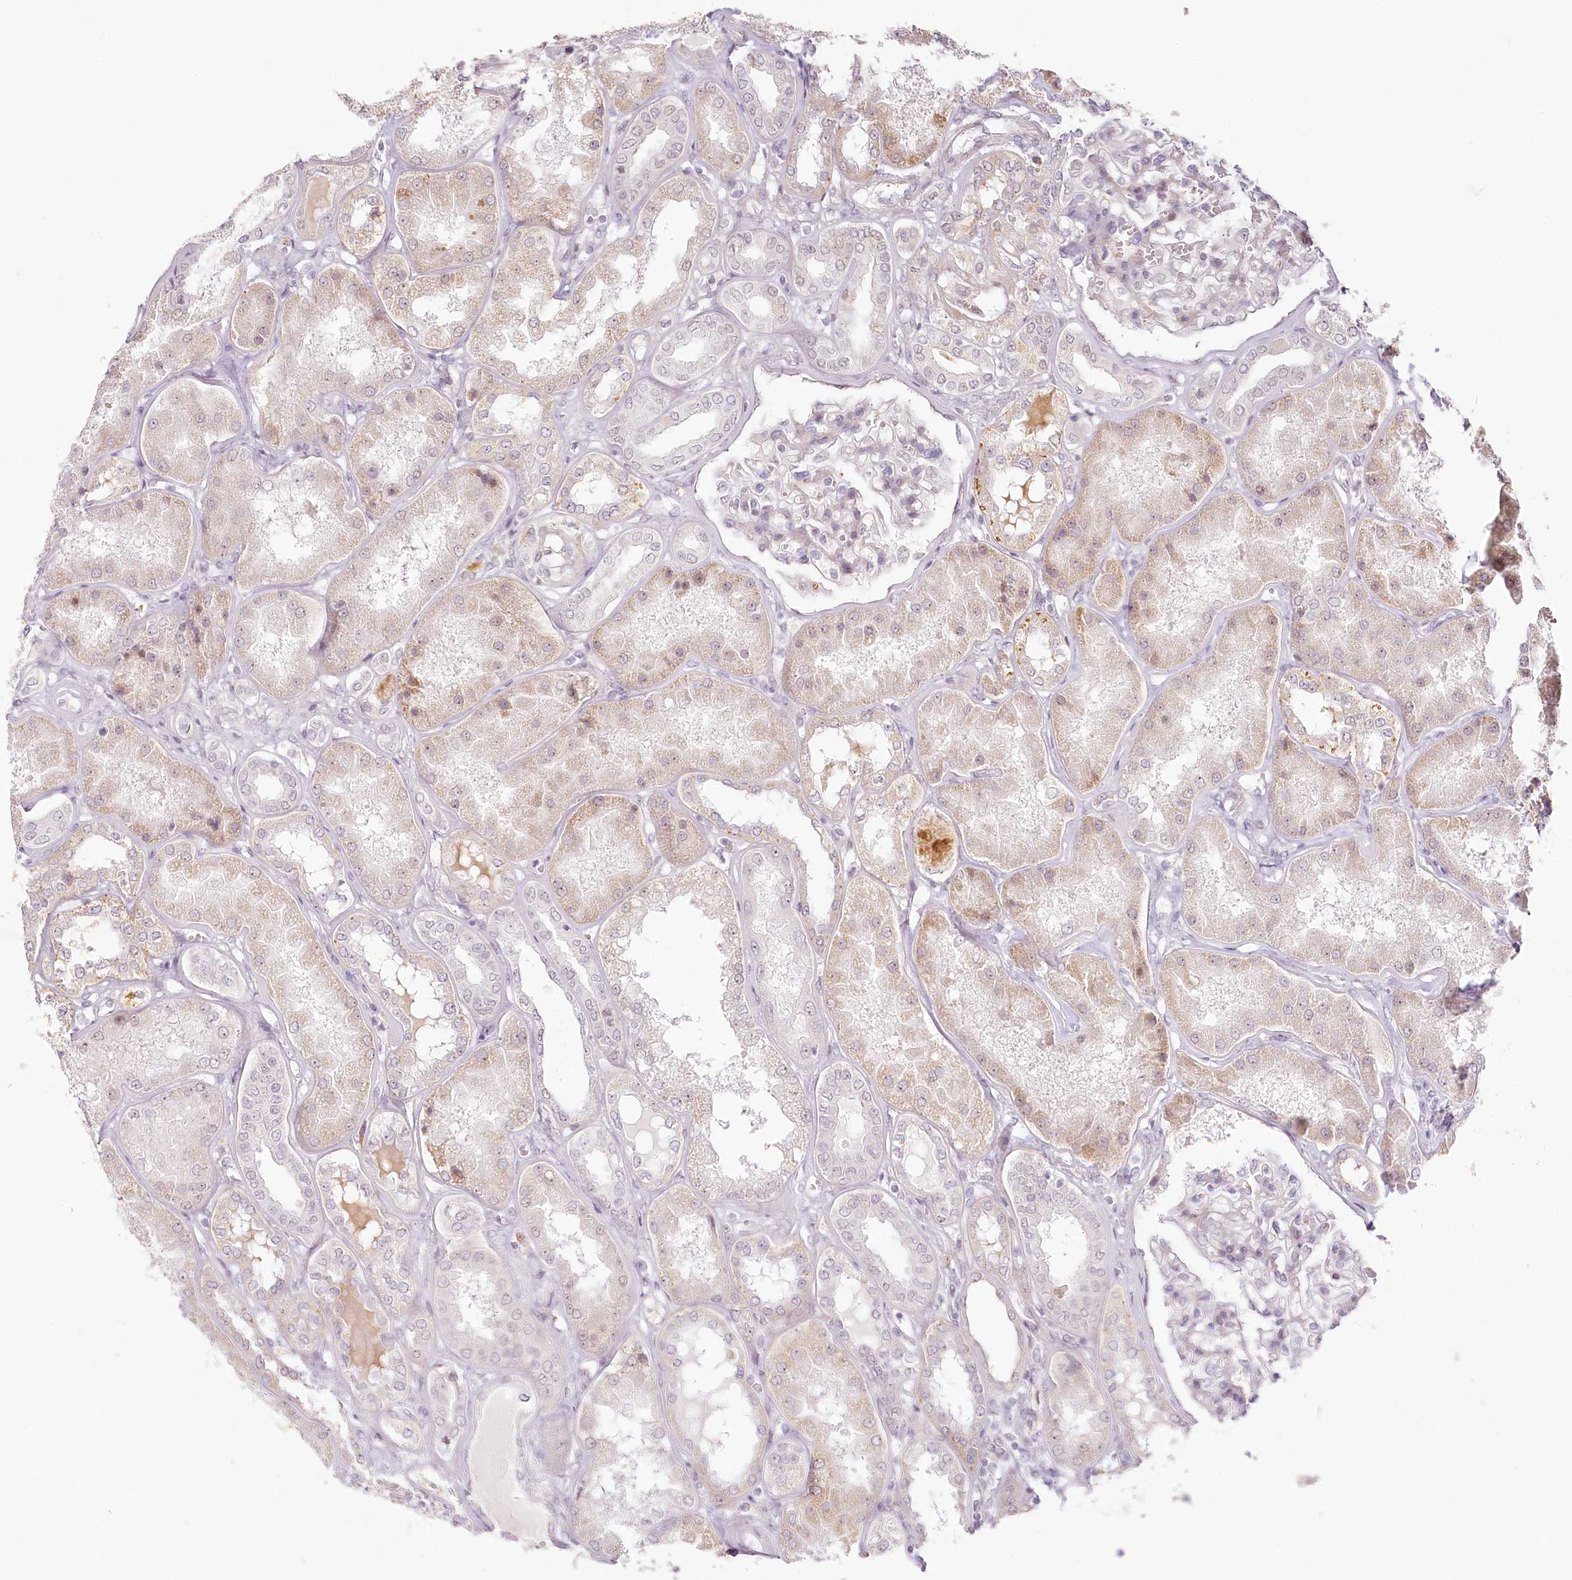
{"staining": {"intensity": "negative", "quantity": "none", "location": "none"}, "tissue": "kidney", "cell_type": "Cells in glomeruli", "image_type": "normal", "snomed": [{"axis": "morphology", "description": "Normal tissue, NOS"}, {"axis": "topography", "description": "Kidney"}], "caption": "Cells in glomeruli are negative for protein expression in normal human kidney.", "gene": "EXOSC7", "patient": {"sex": "female", "age": 56}}